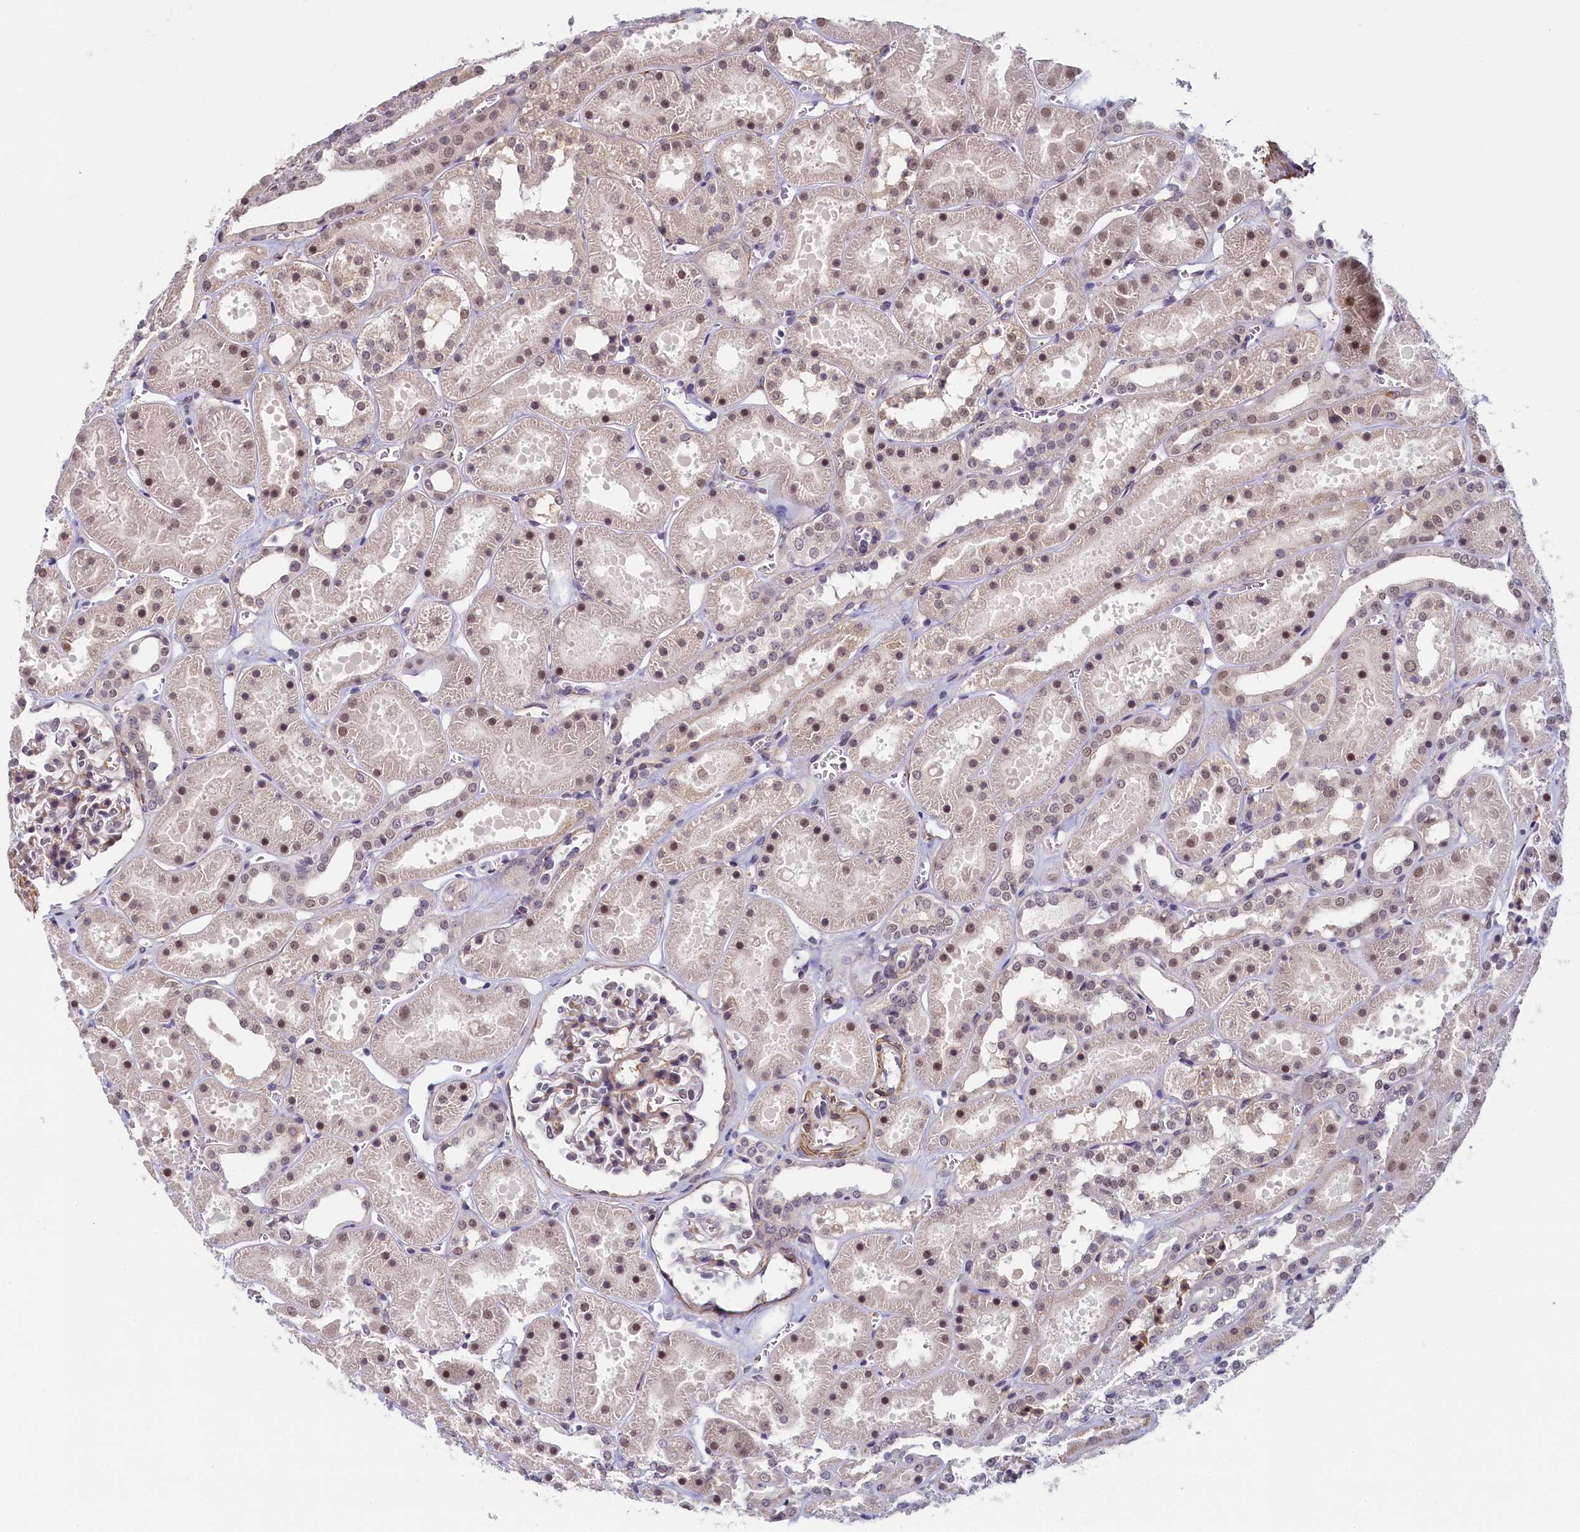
{"staining": {"intensity": "moderate", "quantity": "<25%", "location": "cytoplasmic/membranous"}, "tissue": "kidney", "cell_type": "Cells in glomeruli", "image_type": "normal", "snomed": [{"axis": "morphology", "description": "Normal tissue, NOS"}, {"axis": "topography", "description": "Kidney"}], "caption": "Human kidney stained for a protein (brown) exhibits moderate cytoplasmic/membranous positive staining in approximately <25% of cells in glomeruli.", "gene": "INTS14", "patient": {"sex": "female", "age": 41}}